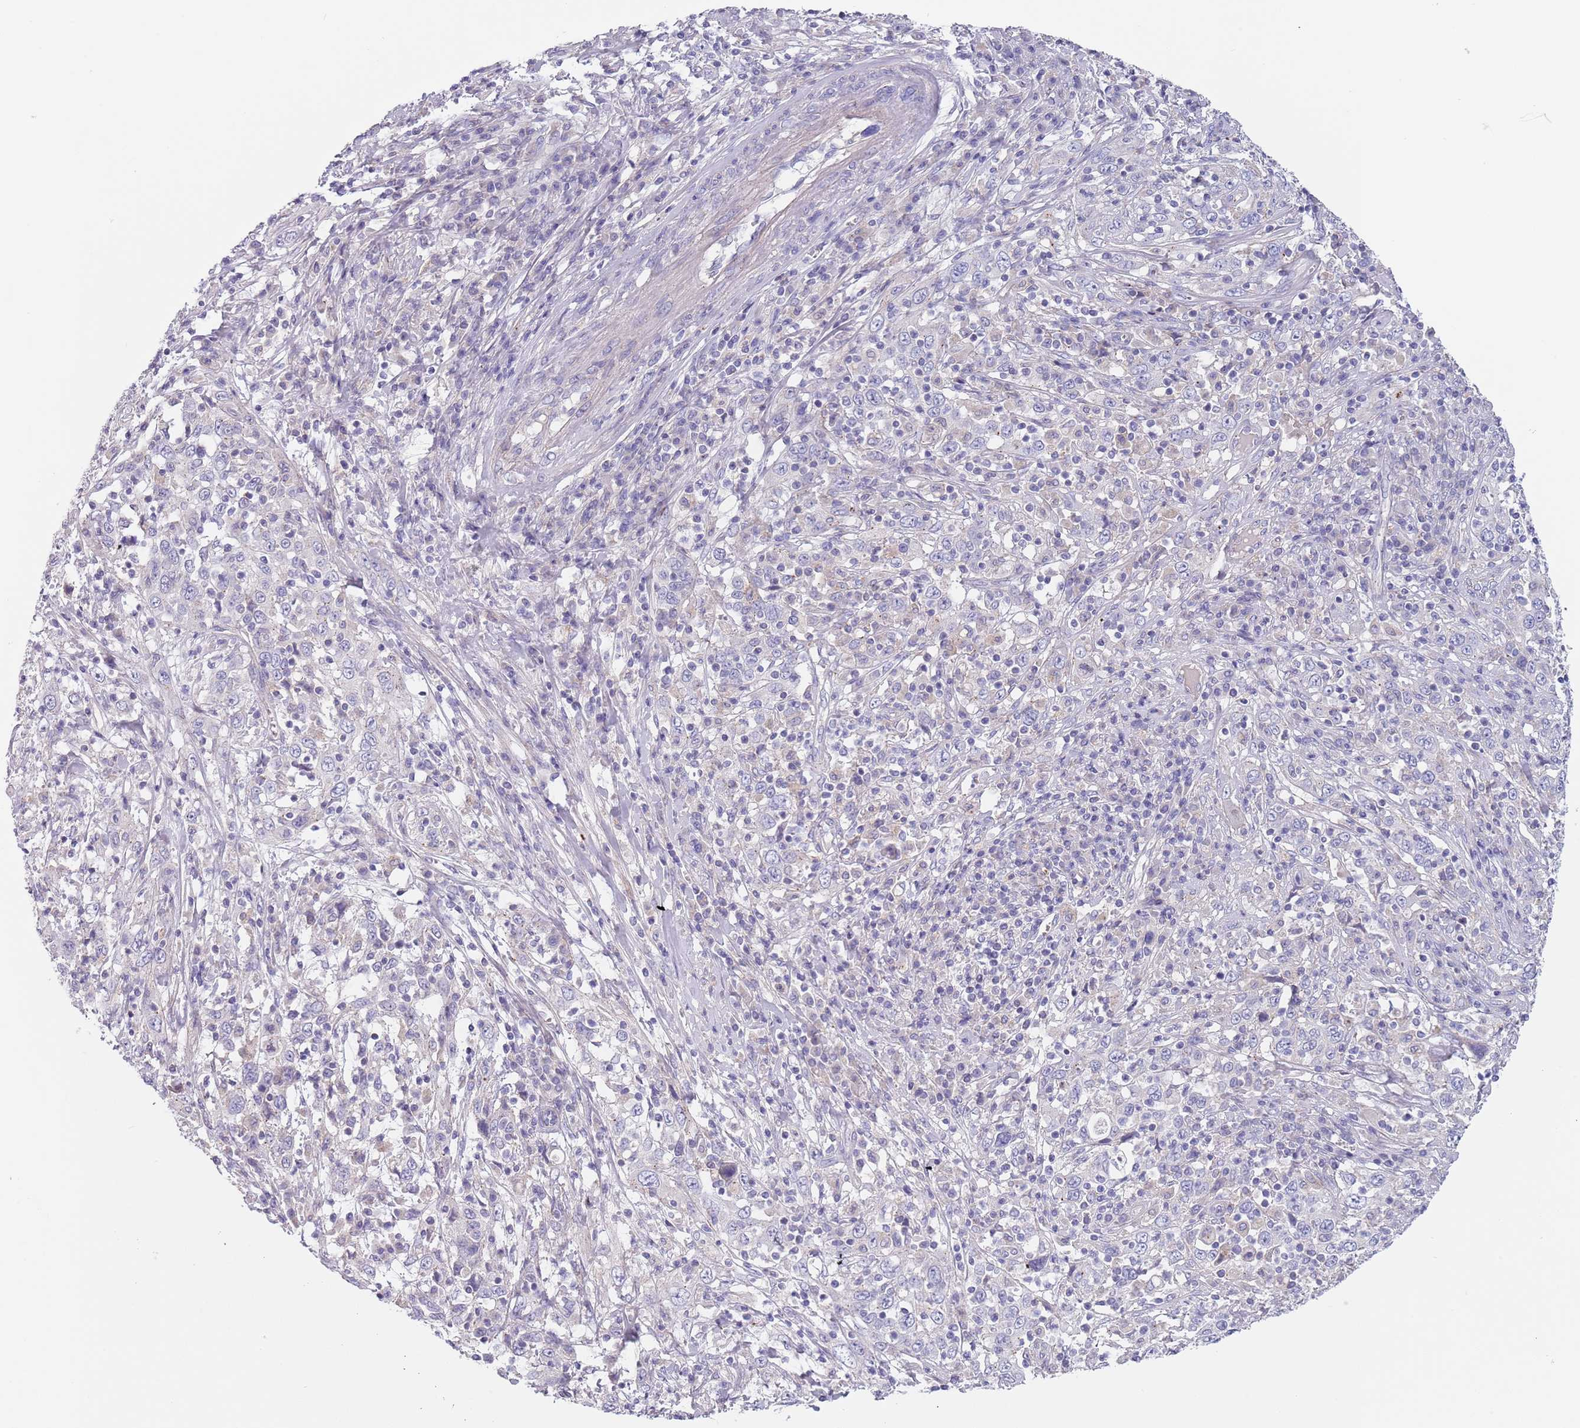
{"staining": {"intensity": "negative", "quantity": "none", "location": "none"}, "tissue": "cervical cancer", "cell_type": "Tumor cells", "image_type": "cancer", "snomed": [{"axis": "morphology", "description": "Squamous cell carcinoma, NOS"}, {"axis": "topography", "description": "Cervix"}], "caption": "An IHC image of cervical cancer is shown. There is no staining in tumor cells of cervical cancer.", "gene": "MAN1C1", "patient": {"sex": "female", "age": 46}}